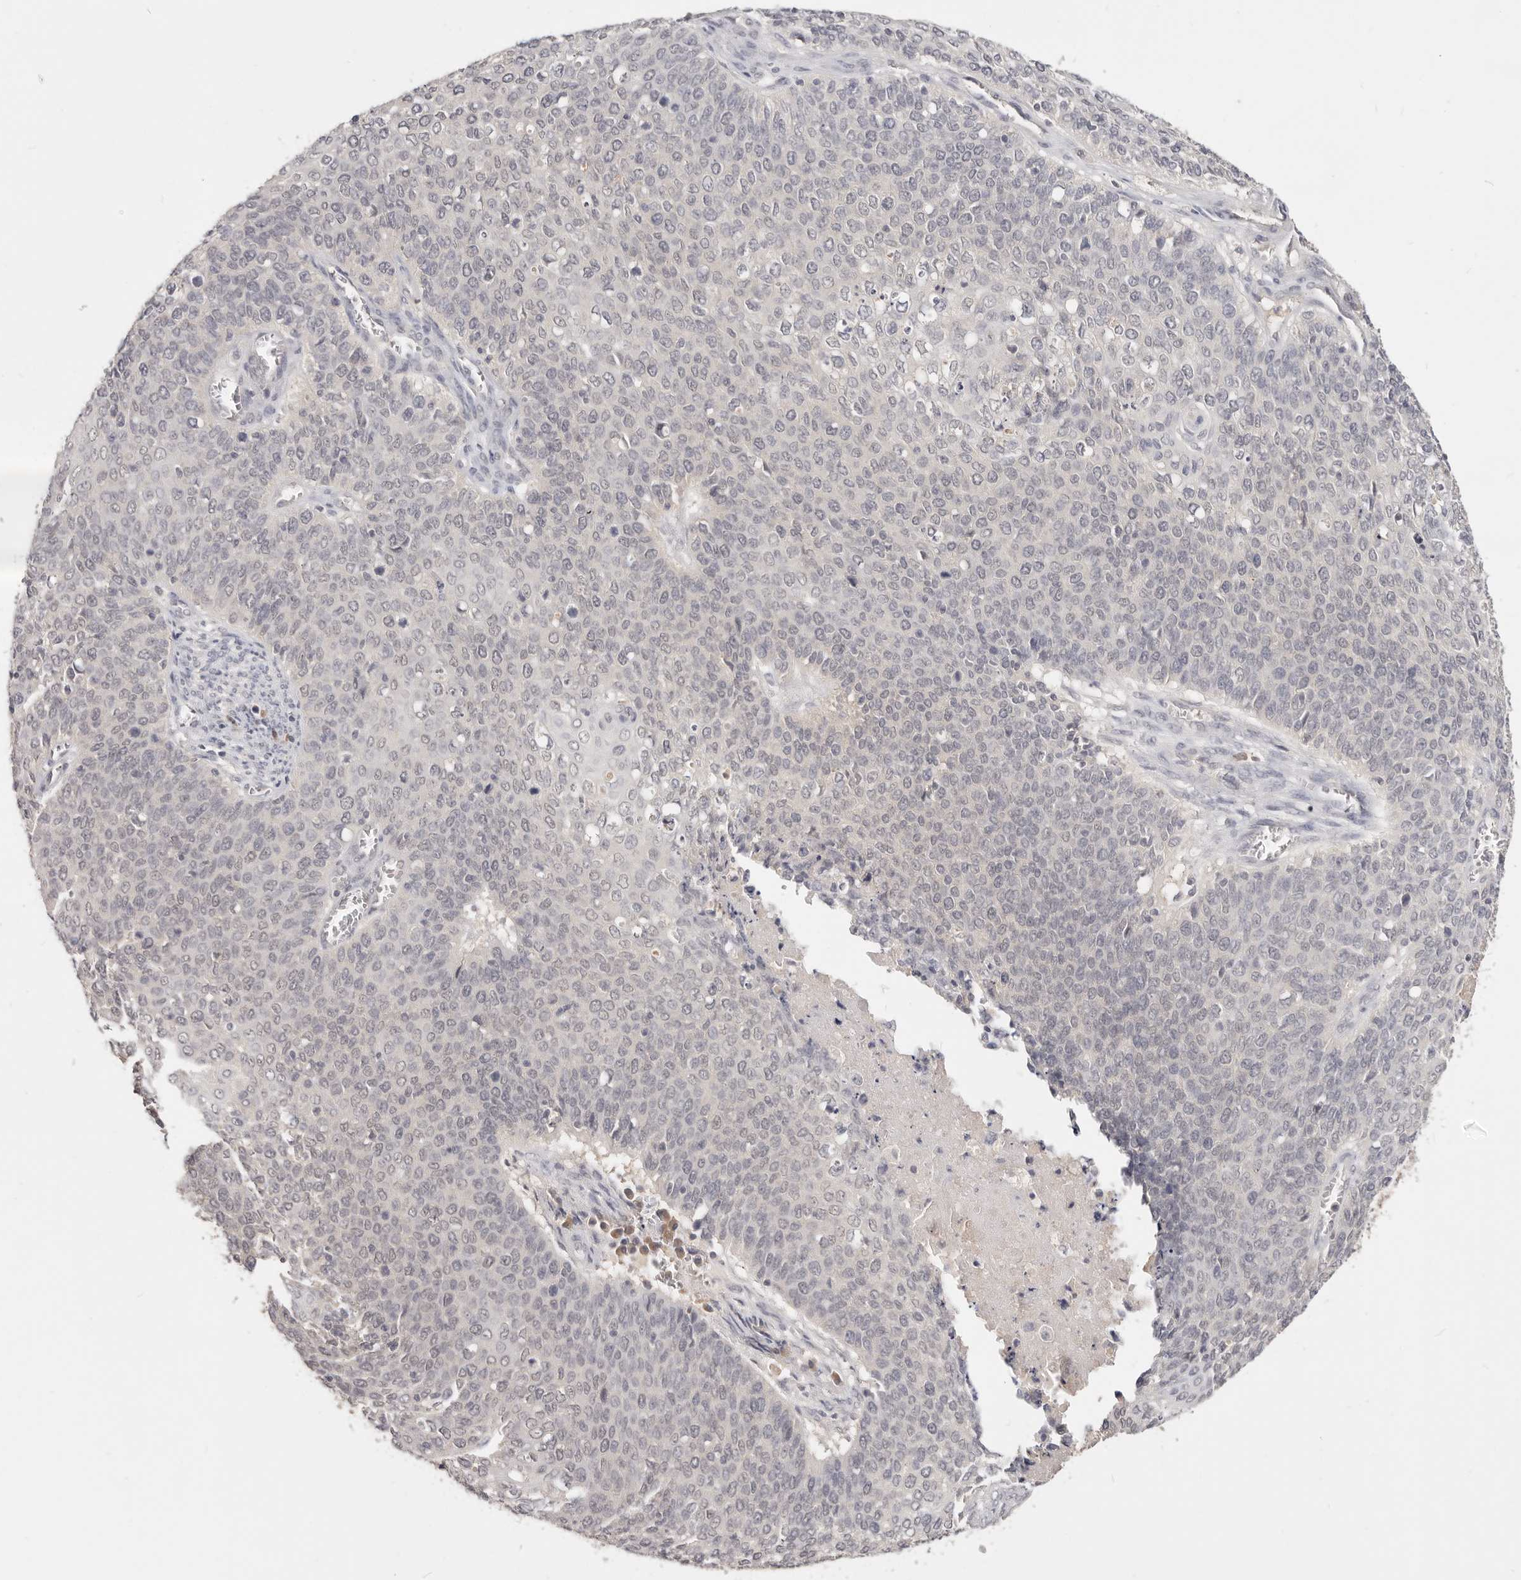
{"staining": {"intensity": "negative", "quantity": "none", "location": "none"}, "tissue": "cervical cancer", "cell_type": "Tumor cells", "image_type": "cancer", "snomed": [{"axis": "morphology", "description": "Squamous cell carcinoma, NOS"}, {"axis": "topography", "description": "Cervix"}], "caption": "This micrograph is of squamous cell carcinoma (cervical) stained with IHC to label a protein in brown with the nuclei are counter-stained blue. There is no positivity in tumor cells.", "gene": "TSPAN13", "patient": {"sex": "female", "age": 39}}